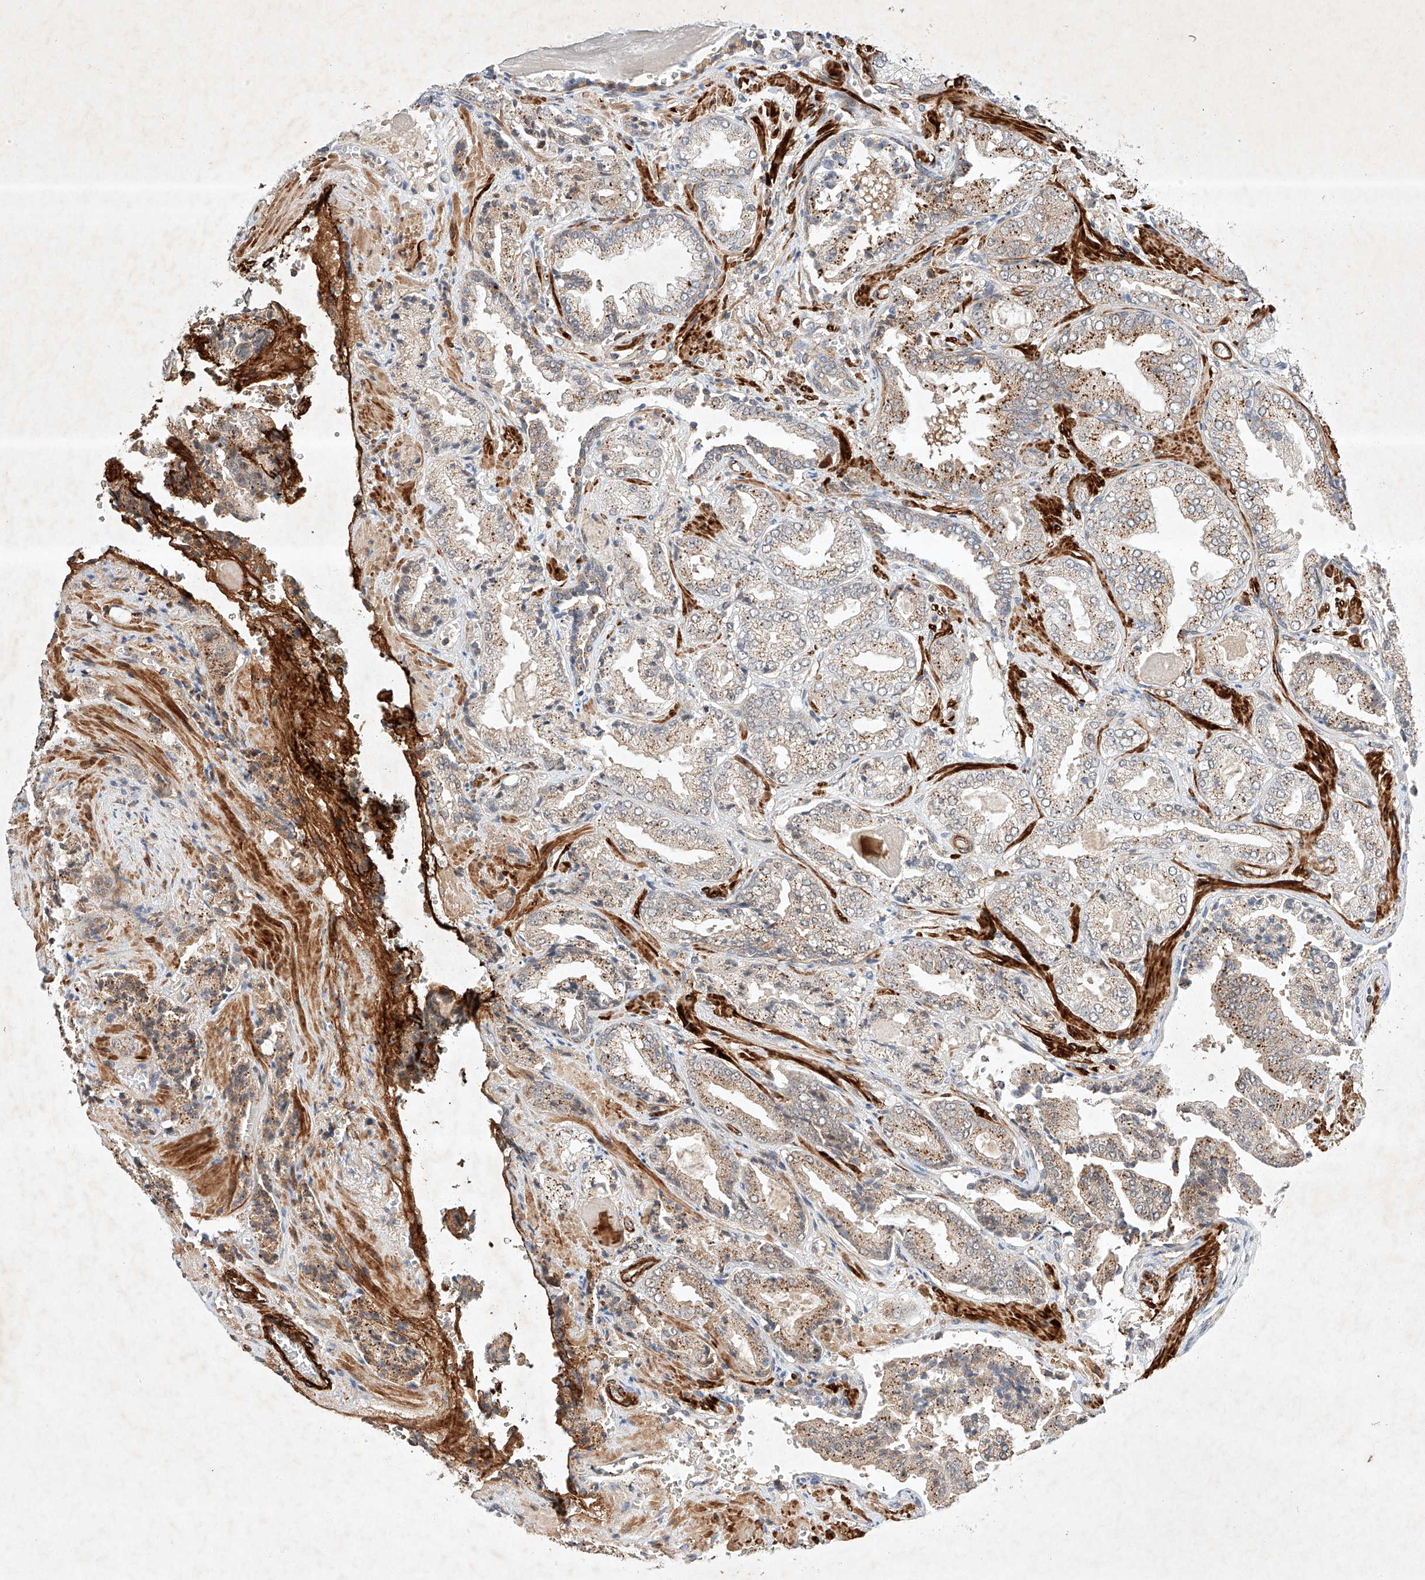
{"staining": {"intensity": "weak", "quantity": ">75%", "location": "cytoplasmic/membranous"}, "tissue": "prostate cancer", "cell_type": "Tumor cells", "image_type": "cancer", "snomed": [{"axis": "morphology", "description": "Adenocarcinoma, High grade"}, {"axis": "topography", "description": "Prostate"}], "caption": "Immunohistochemical staining of human prostate cancer (adenocarcinoma (high-grade)) demonstrates low levels of weak cytoplasmic/membranous protein expression in approximately >75% of tumor cells.", "gene": "ARHGAP33", "patient": {"sex": "male", "age": 71}}